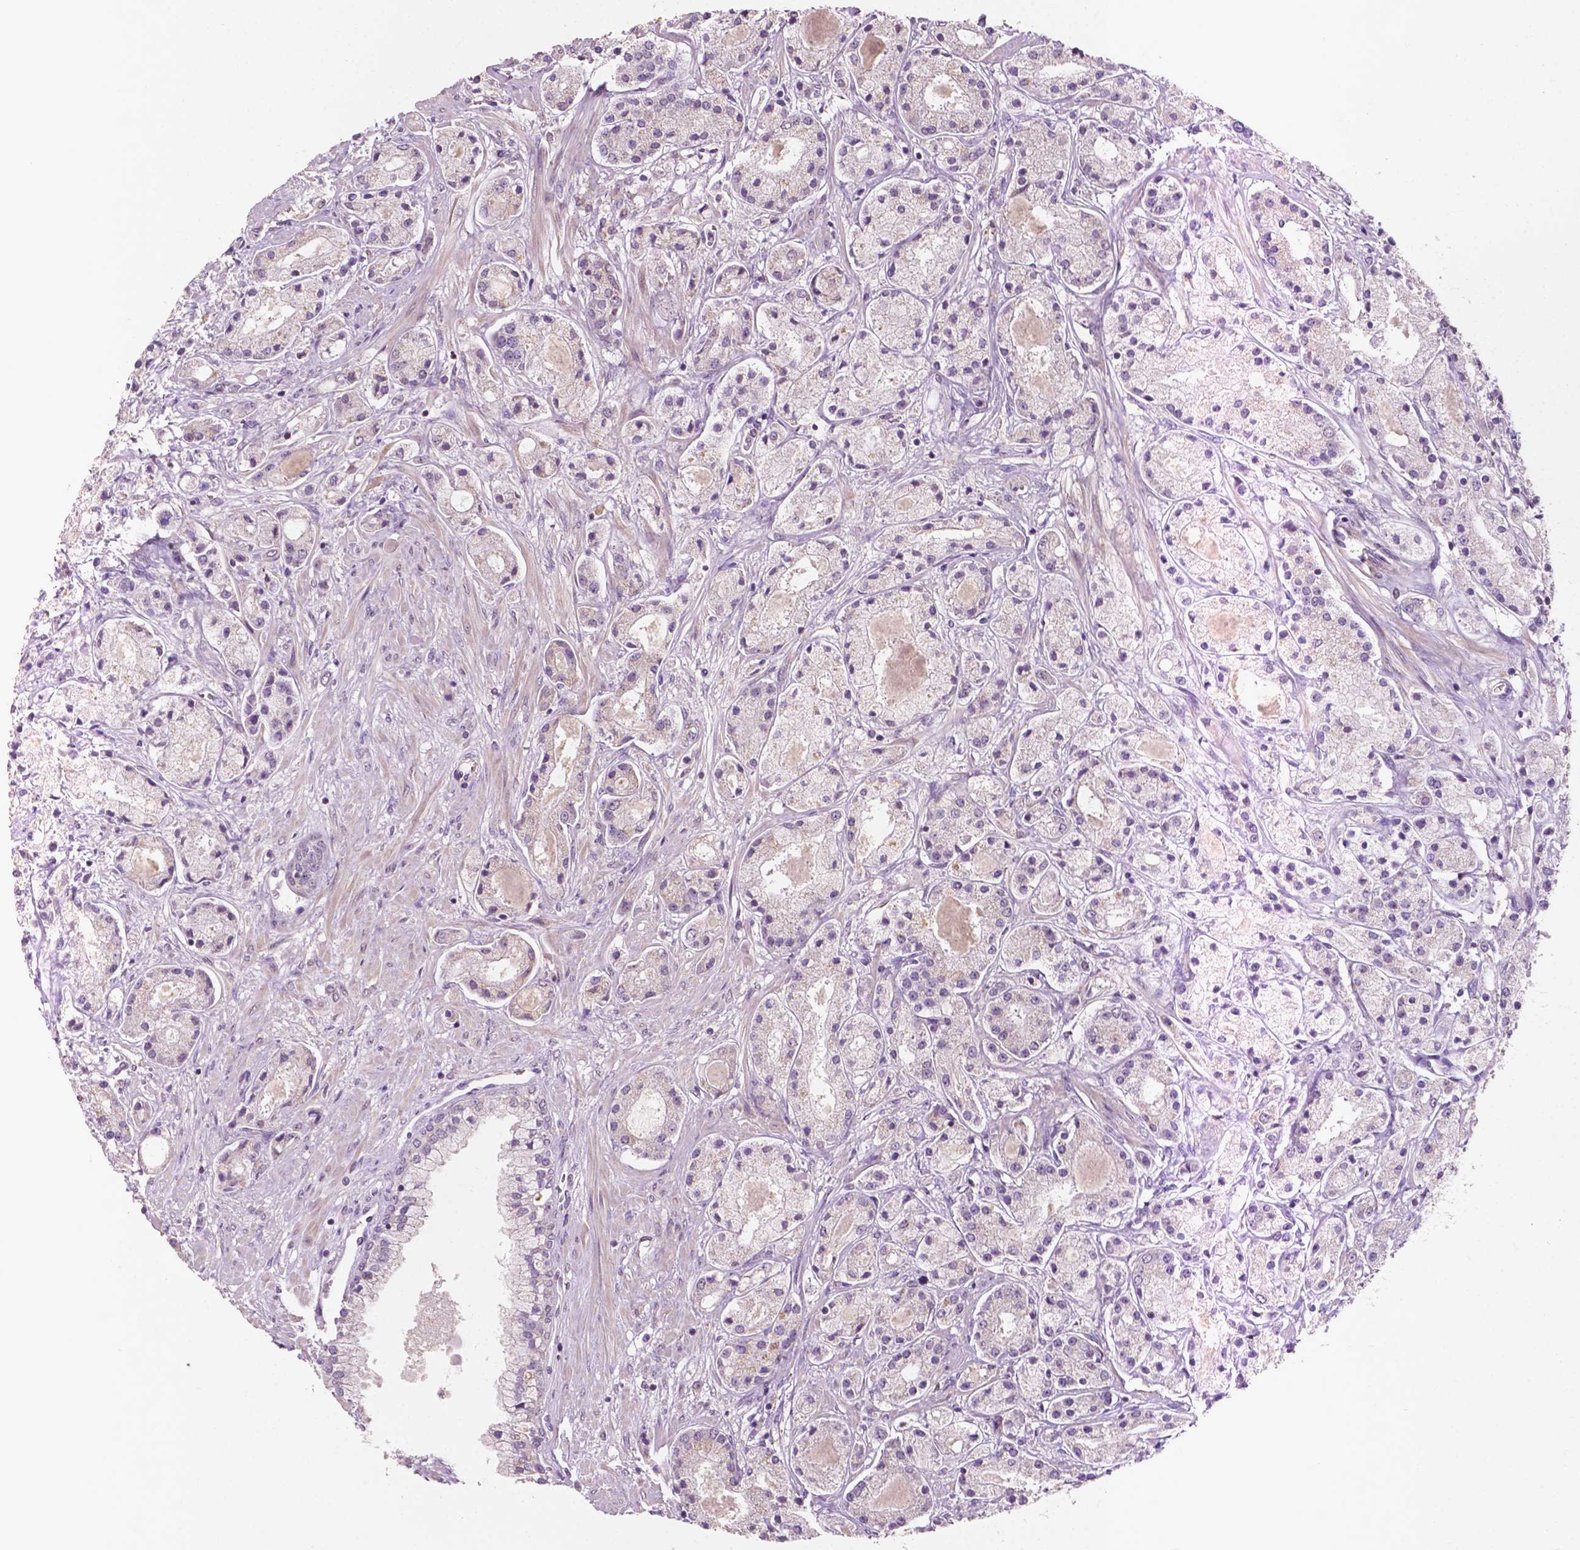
{"staining": {"intensity": "weak", "quantity": "<25%", "location": "cytoplasmic/membranous"}, "tissue": "prostate cancer", "cell_type": "Tumor cells", "image_type": "cancer", "snomed": [{"axis": "morphology", "description": "Adenocarcinoma, High grade"}, {"axis": "topography", "description": "Prostate"}], "caption": "The image displays no staining of tumor cells in prostate cancer (high-grade adenocarcinoma). (DAB immunohistochemistry, high magnification).", "gene": "EBAG9", "patient": {"sex": "male", "age": 67}}